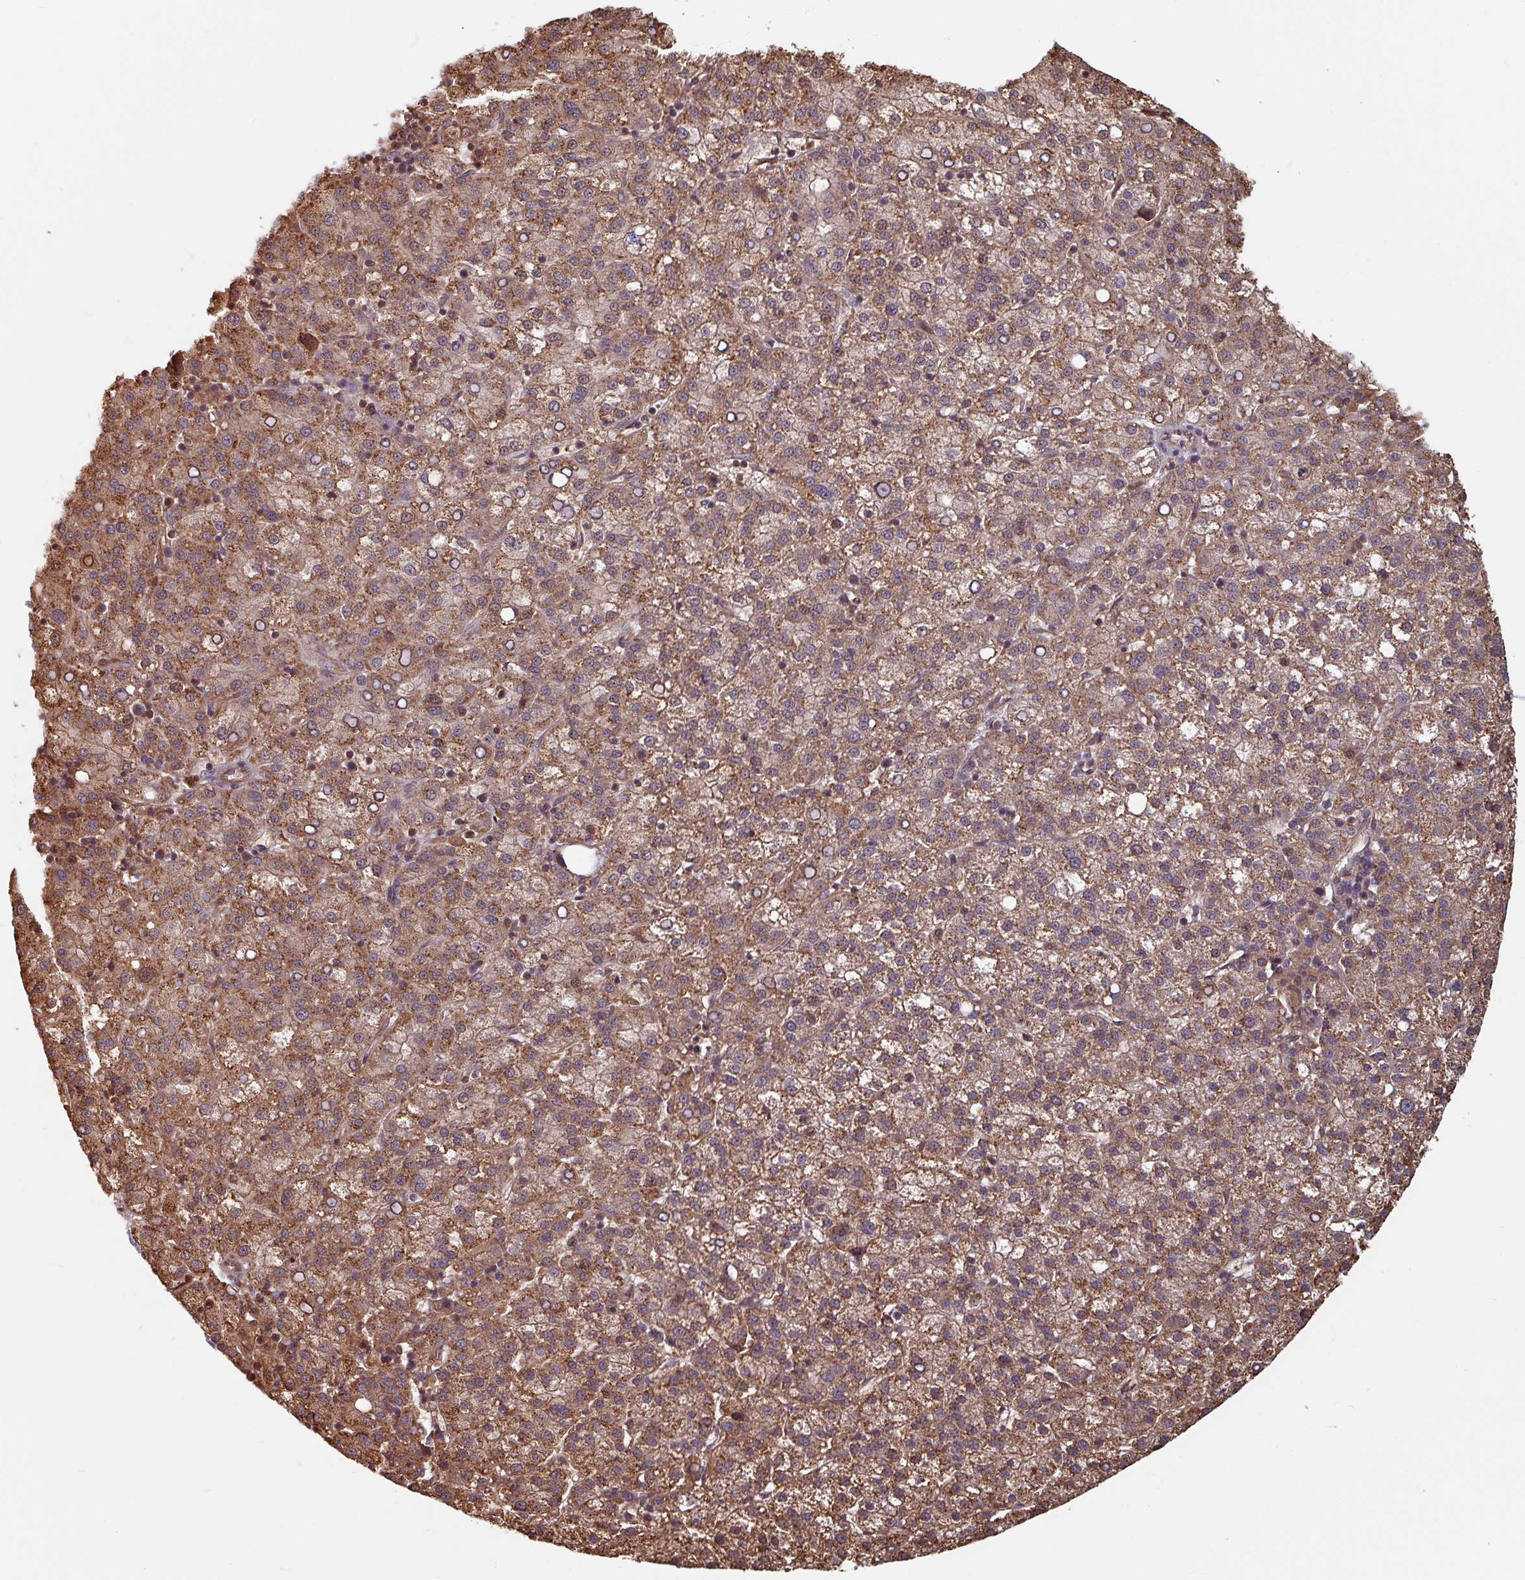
{"staining": {"intensity": "moderate", "quantity": ">75%", "location": "cytoplasmic/membranous"}, "tissue": "liver cancer", "cell_type": "Tumor cells", "image_type": "cancer", "snomed": [{"axis": "morphology", "description": "Carcinoma, Hepatocellular, NOS"}, {"axis": "topography", "description": "Liver"}], "caption": "Moderate cytoplasmic/membranous positivity is present in about >75% of tumor cells in hepatocellular carcinoma (liver). (brown staining indicates protein expression, while blue staining denotes nuclei).", "gene": "EID1", "patient": {"sex": "female", "age": 58}}